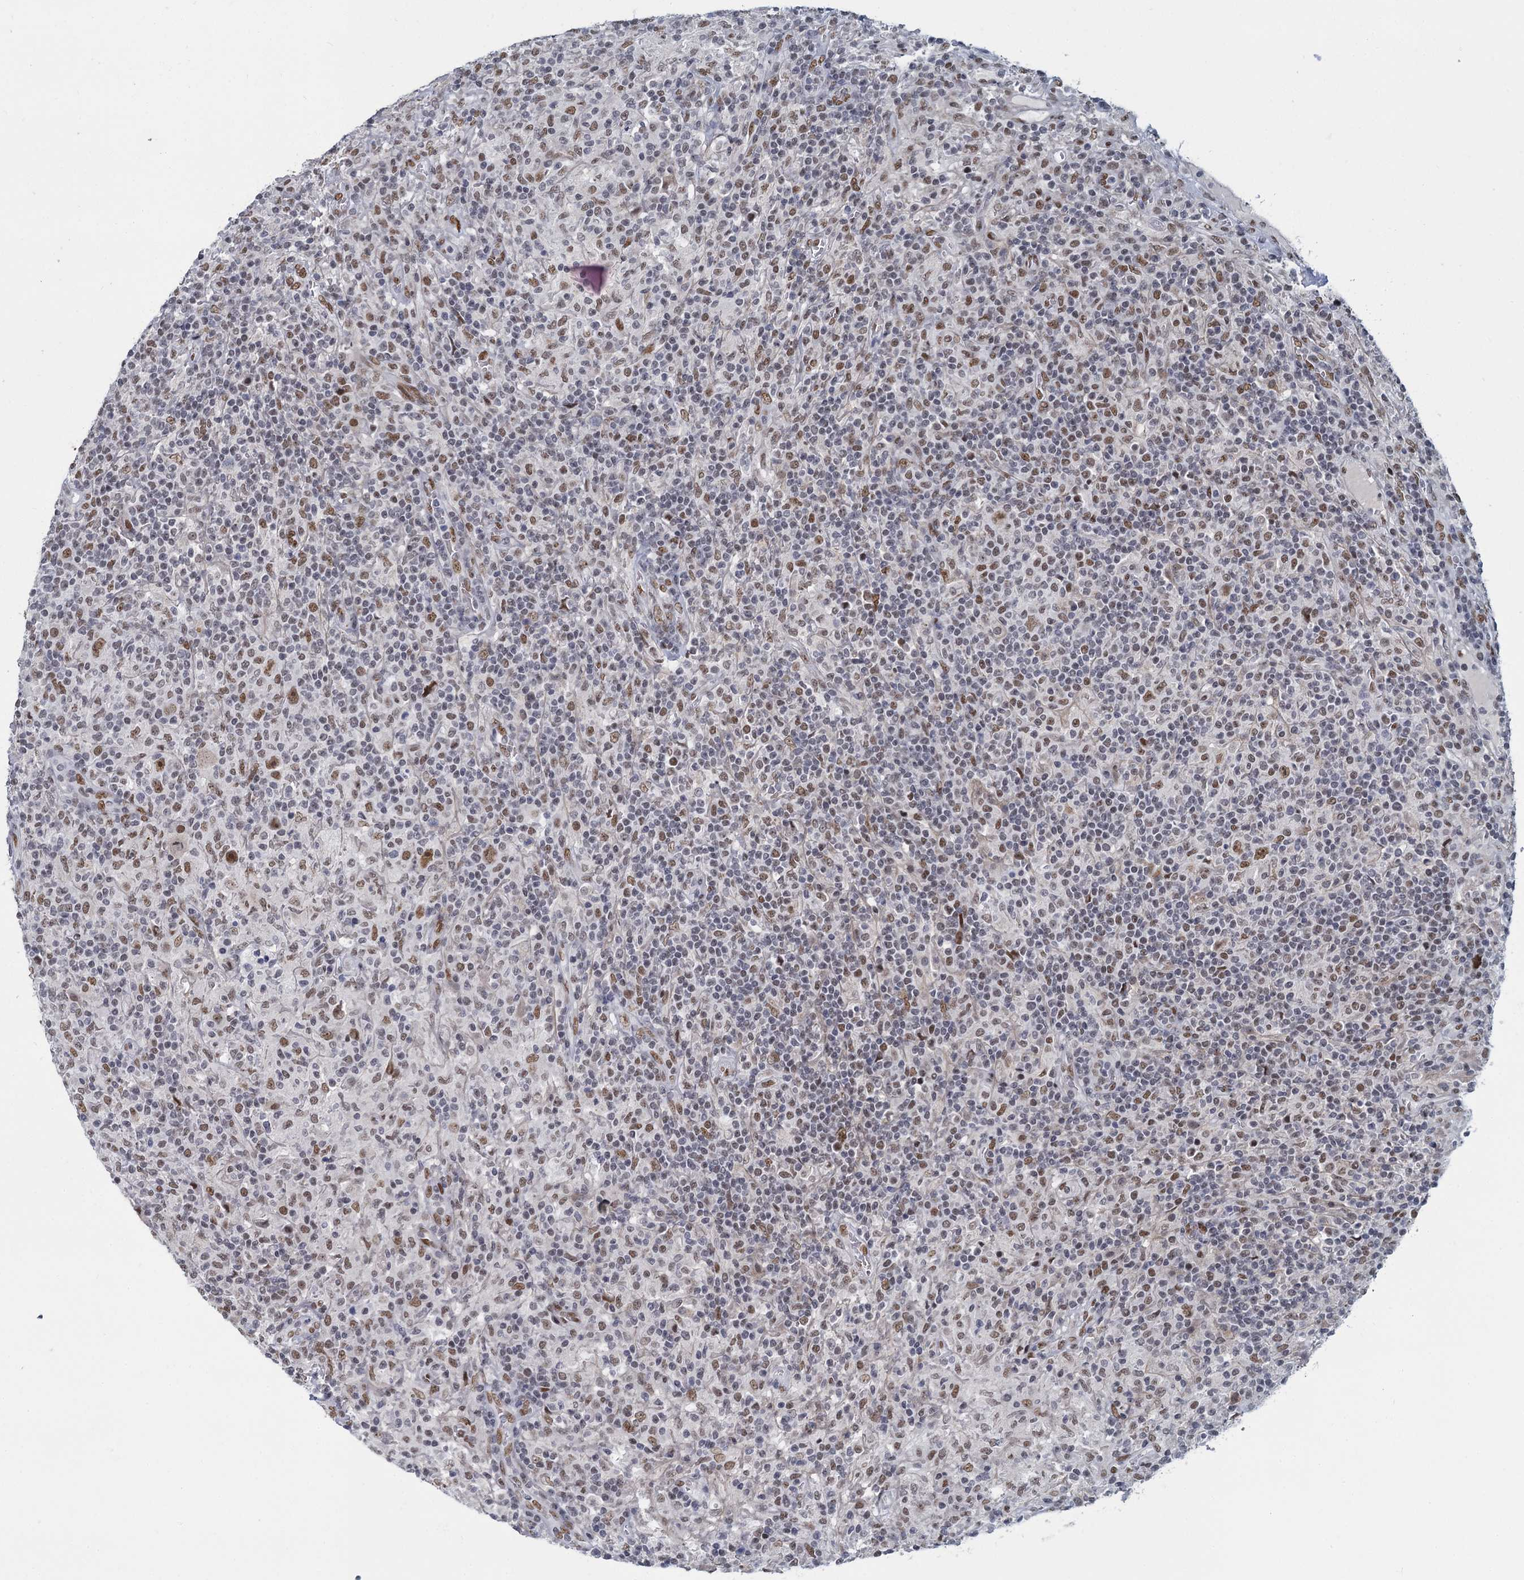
{"staining": {"intensity": "moderate", "quantity": ">75%", "location": "nuclear"}, "tissue": "lymphoma", "cell_type": "Tumor cells", "image_type": "cancer", "snomed": [{"axis": "morphology", "description": "Hodgkin's disease, NOS"}, {"axis": "topography", "description": "Lymph node"}], "caption": "Moderate nuclear expression for a protein is identified in about >75% of tumor cells of lymphoma using immunohistochemistry (IHC).", "gene": "RPRD1A", "patient": {"sex": "male", "age": 70}}